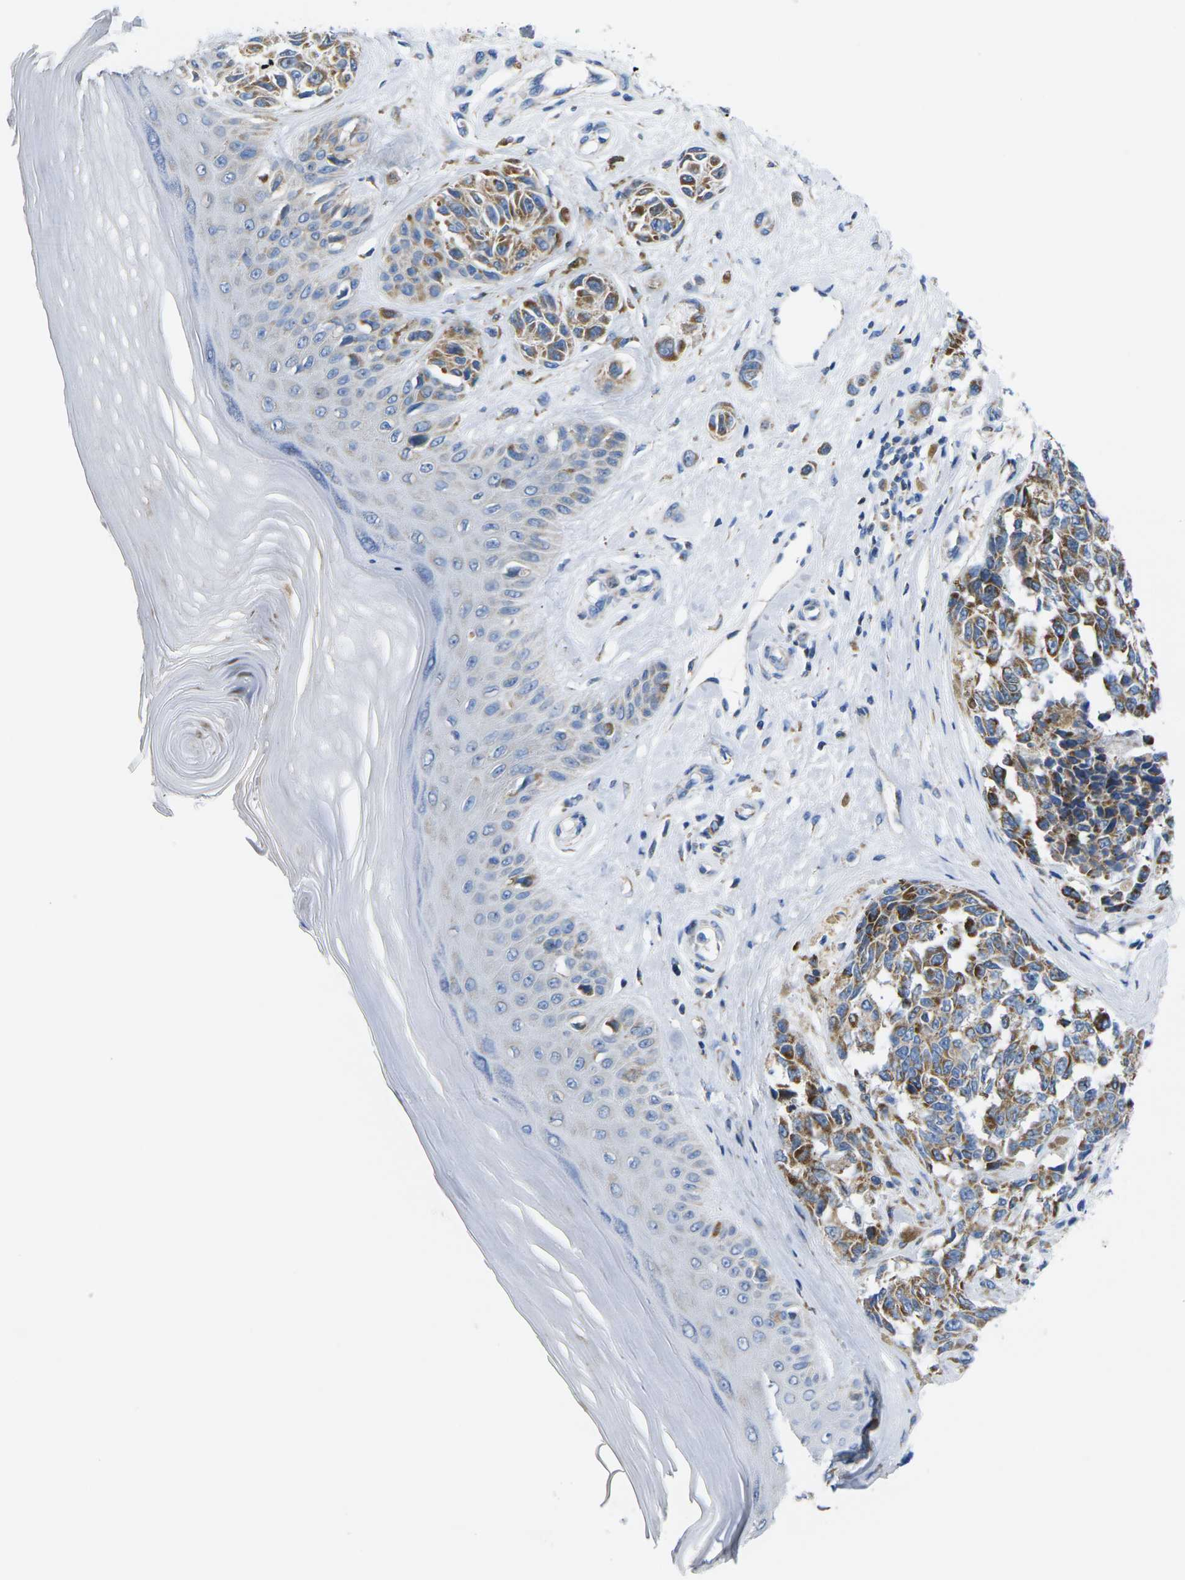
{"staining": {"intensity": "strong", "quantity": ">75%", "location": "cytoplasmic/membranous"}, "tissue": "melanoma", "cell_type": "Tumor cells", "image_type": "cancer", "snomed": [{"axis": "morphology", "description": "Malignant melanoma, NOS"}, {"axis": "topography", "description": "Skin"}], "caption": "The photomicrograph exhibits immunohistochemical staining of malignant melanoma. There is strong cytoplasmic/membranous expression is appreciated in about >75% of tumor cells. (Stains: DAB (3,3'-diaminobenzidine) in brown, nuclei in blue, Microscopy: brightfield microscopy at high magnification).", "gene": "TMEM204", "patient": {"sex": "female", "age": 64}}